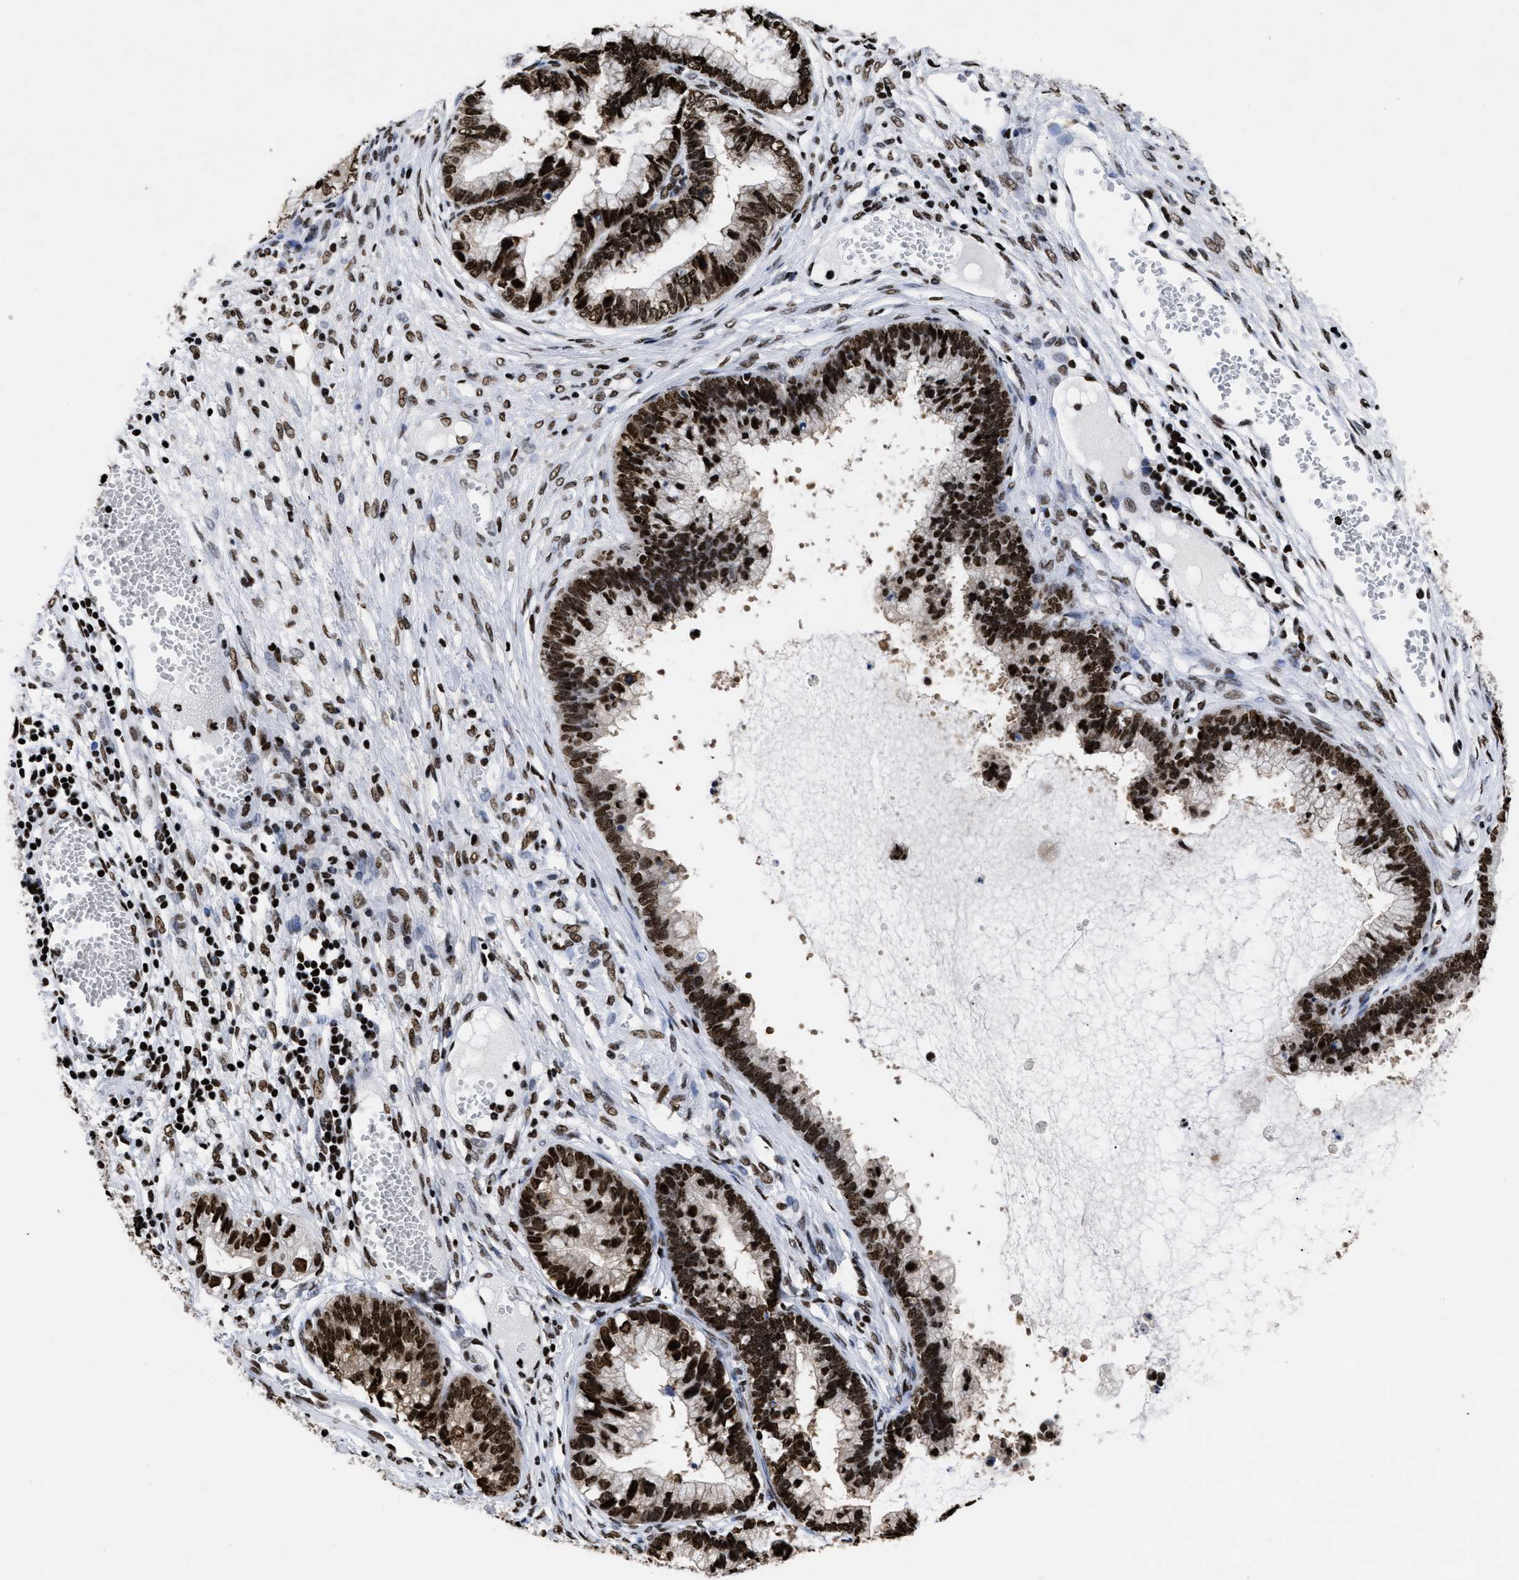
{"staining": {"intensity": "strong", "quantity": ">75%", "location": "nuclear"}, "tissue": "cervical cancer", "cell_type": "Tumor cells", "image_type": "cancer", "snomed": [{"axis": "morphology", "description": "Adenocarcinoma, NOS"}, {"axis": "topography", "description": "Cervix"}], "caption": "Cervical adenocarcinoma tissue demonstrates strong nuclear positivity in approximately >75% of tumor cells", "gene": "CALHM3", "patient": {"sex": "female", "age": 44}}